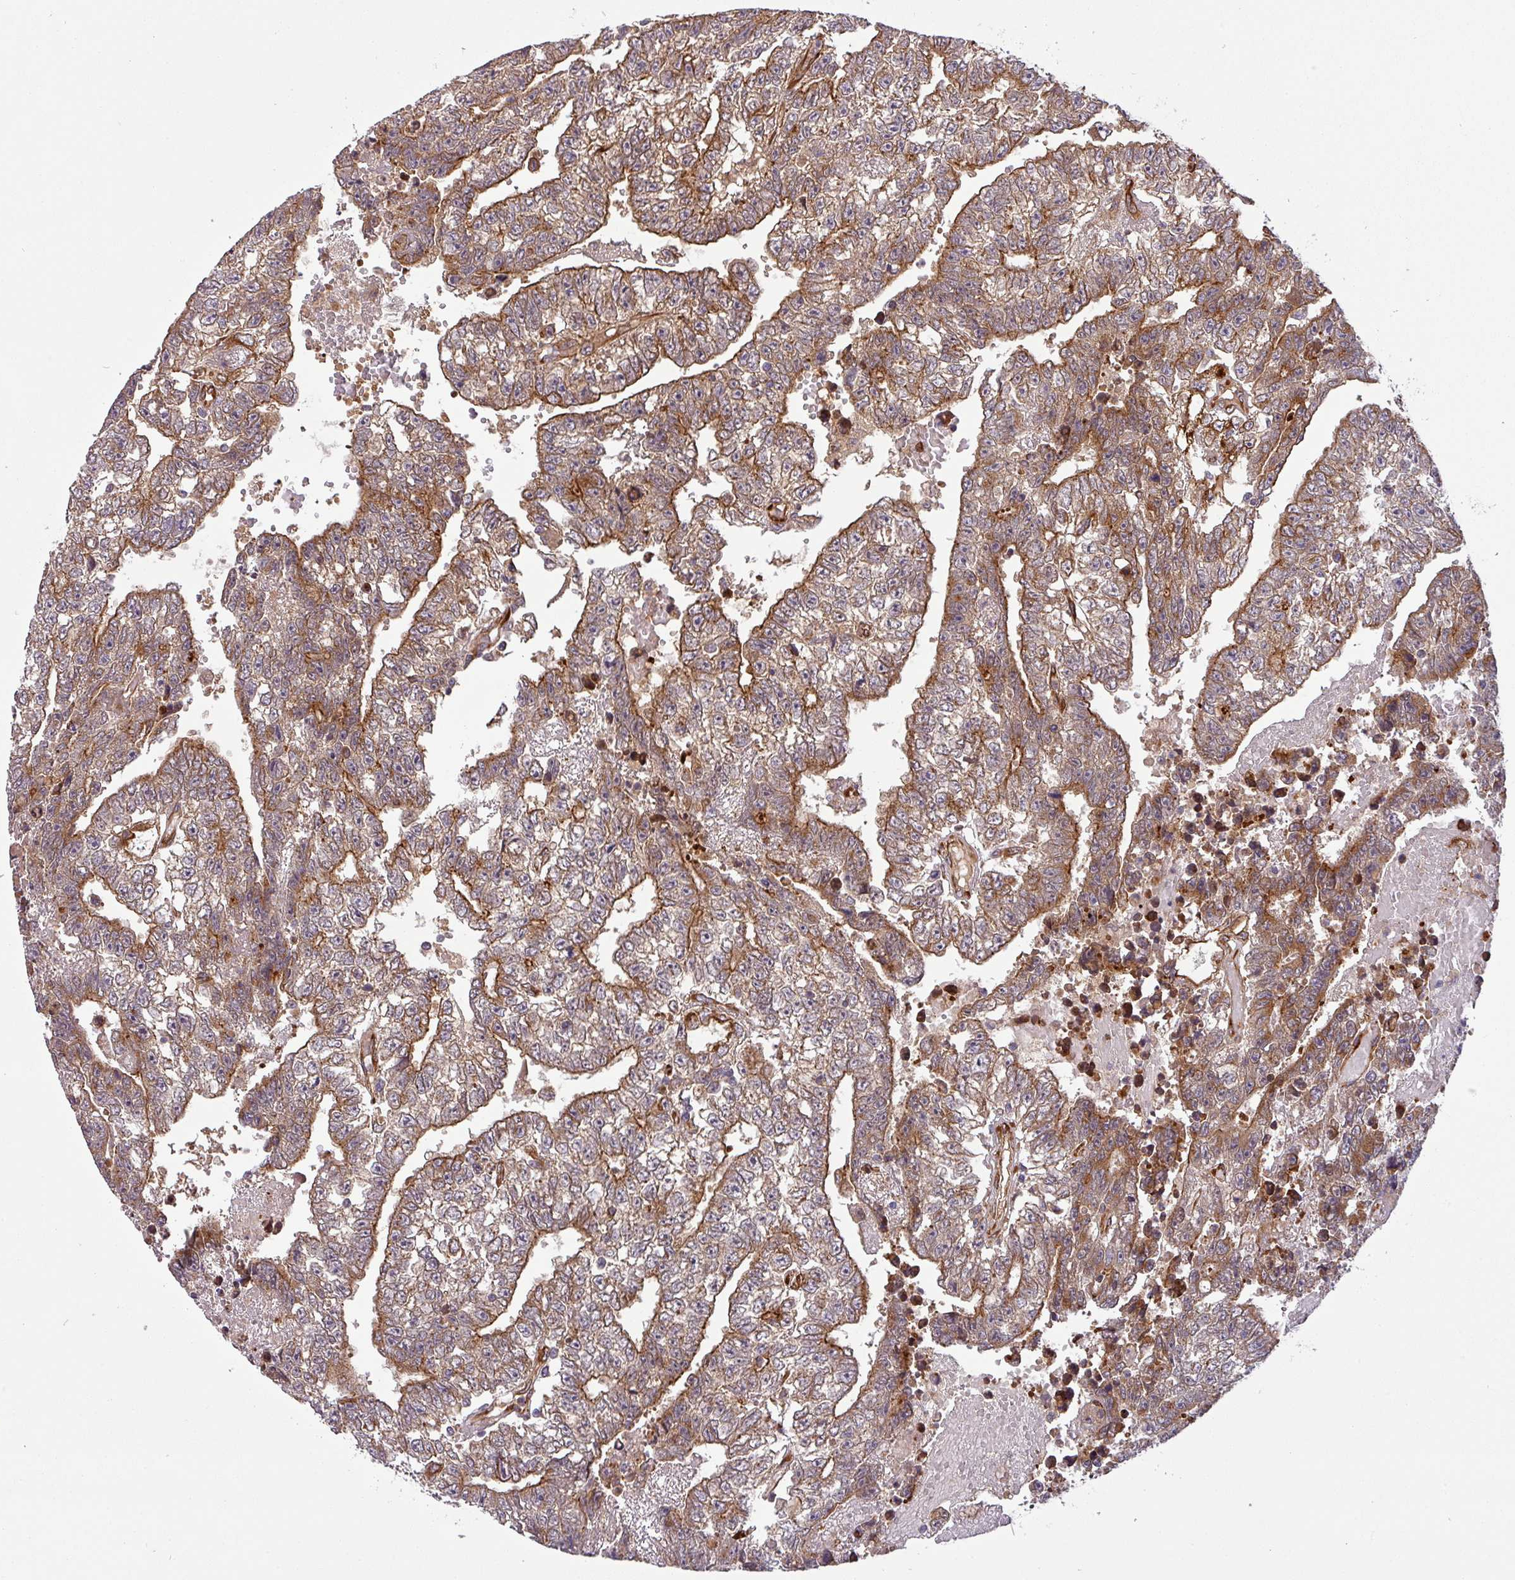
{"staining": {"intensity": "moderate", "quantity": ">75%", "location": "cytoplasmic/membranous"}, "tissue": "testis cancer", "cell_type": "Tumor cells", "image_type": "cancer", "snomed": [{"axis": "morphology", "description": "Carcinoma, Embryonal, NOS"}, {"axis": "topography", "description": "Testis"}], "caption": "Immunohistochemical staining of embryonal carcinoma (testis) shows medium levels of moderate cytoplasmic/membranous staining in approximately >75% of tumor cells. (Stains: DAB (3,3'-diaminobenzidine) in brown, nuclei in blue, Microscopy: brightfield microscopy at high magnification).", "gene": "ART1", "patient": {"sex": "male", "age": 25}}